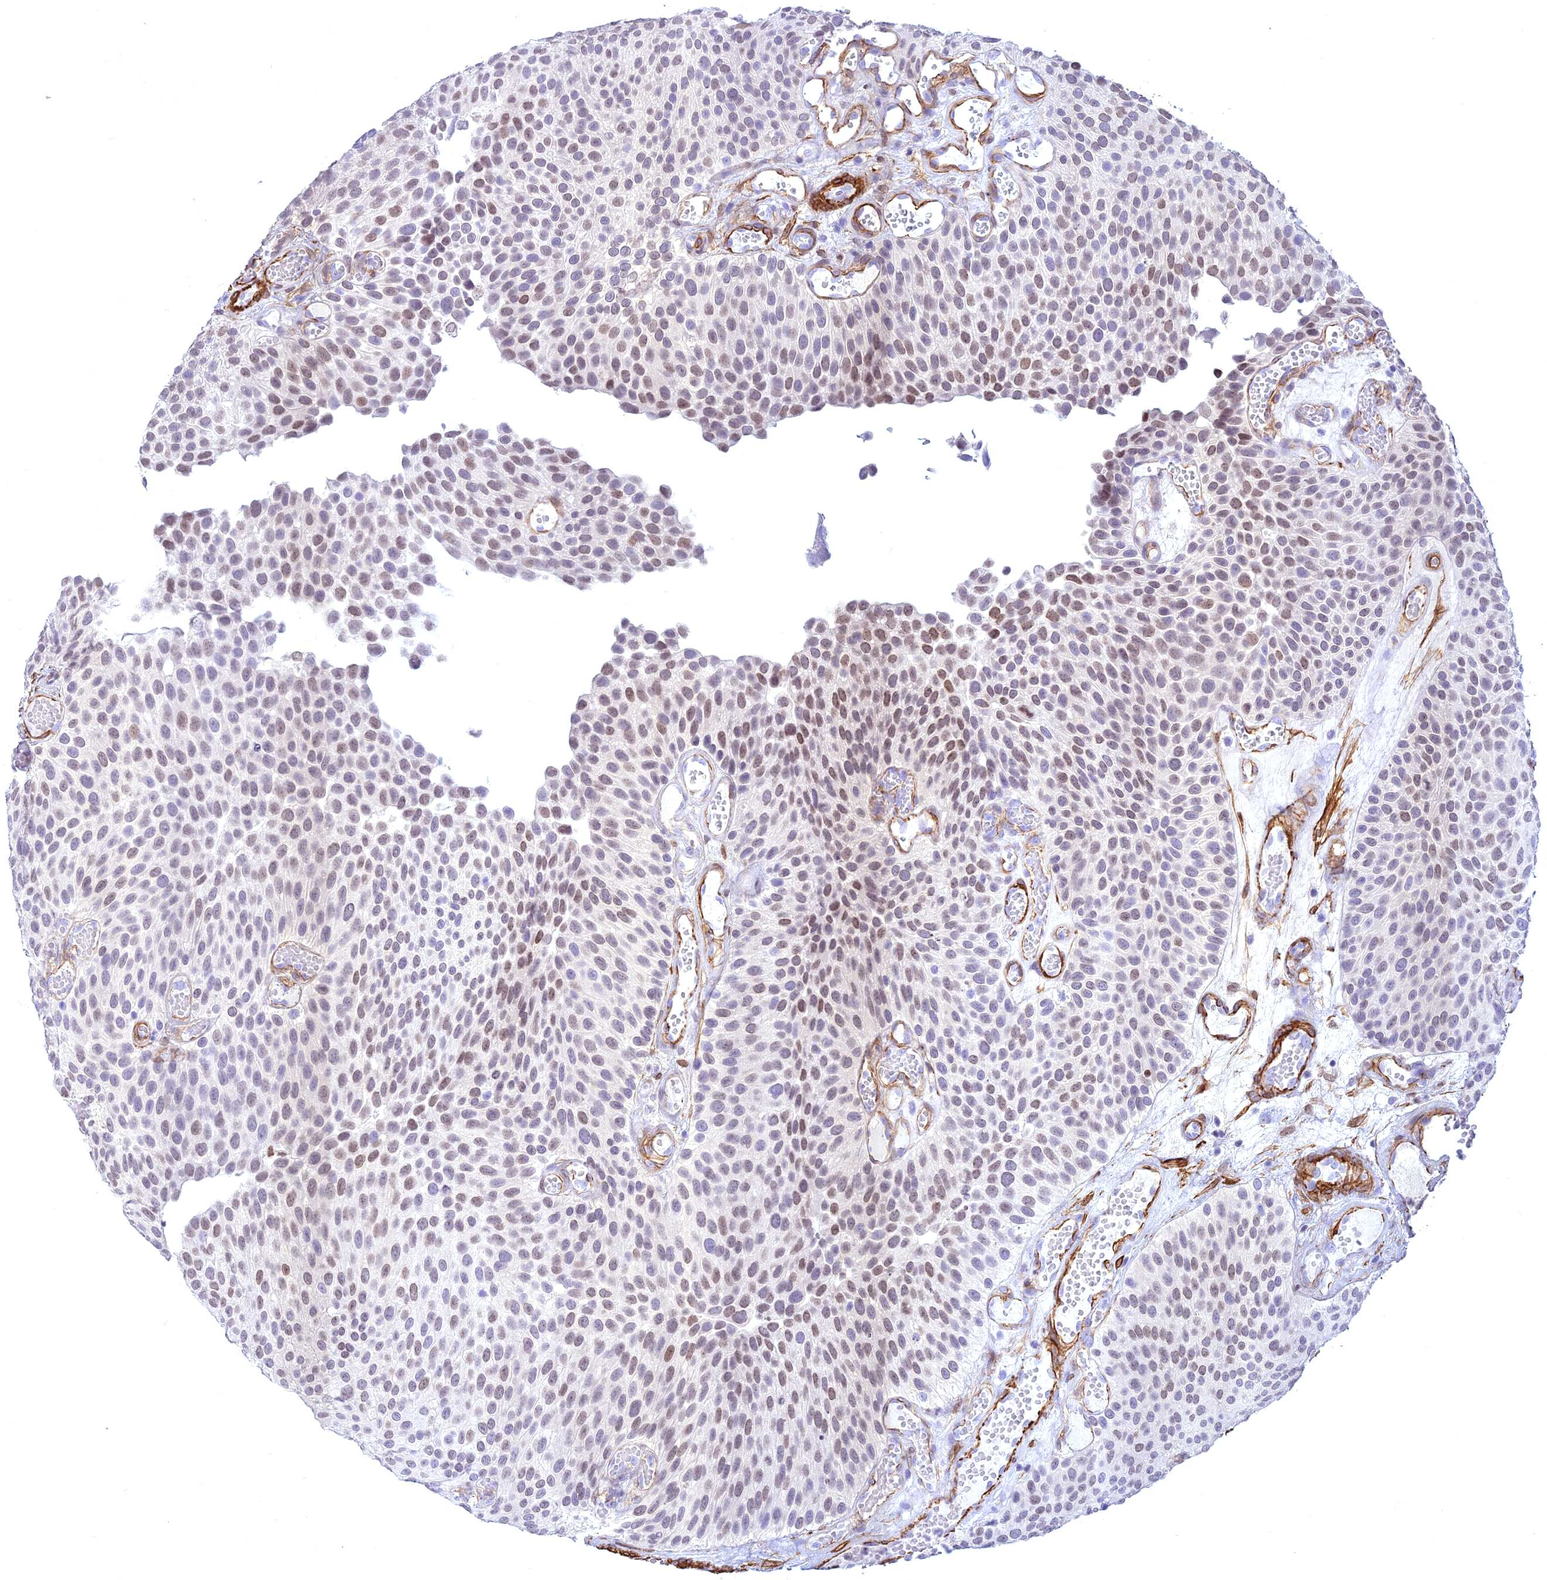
{"staining": {"intensity": "moderate", "quantity": "25%-75%", "location": "nuclear"}, "tissue": "urothelial cancer", "cell_type": "Tumor cells", "image_type": "cancer", "snomed": [{"axis": "morphology", "description": "Urothelial carcinoma, Low grade"}, {"axis": "topography", "description": "Urinary bladder"}], "caption": "Tumor cells demonstrate medium levels of moderate nuclear positivity in approximately 25%-75% of cells in human urothelial carcinoma (low-grade).", "gene": "CENPV", "patient": {"sex": "male", "age": 89}}